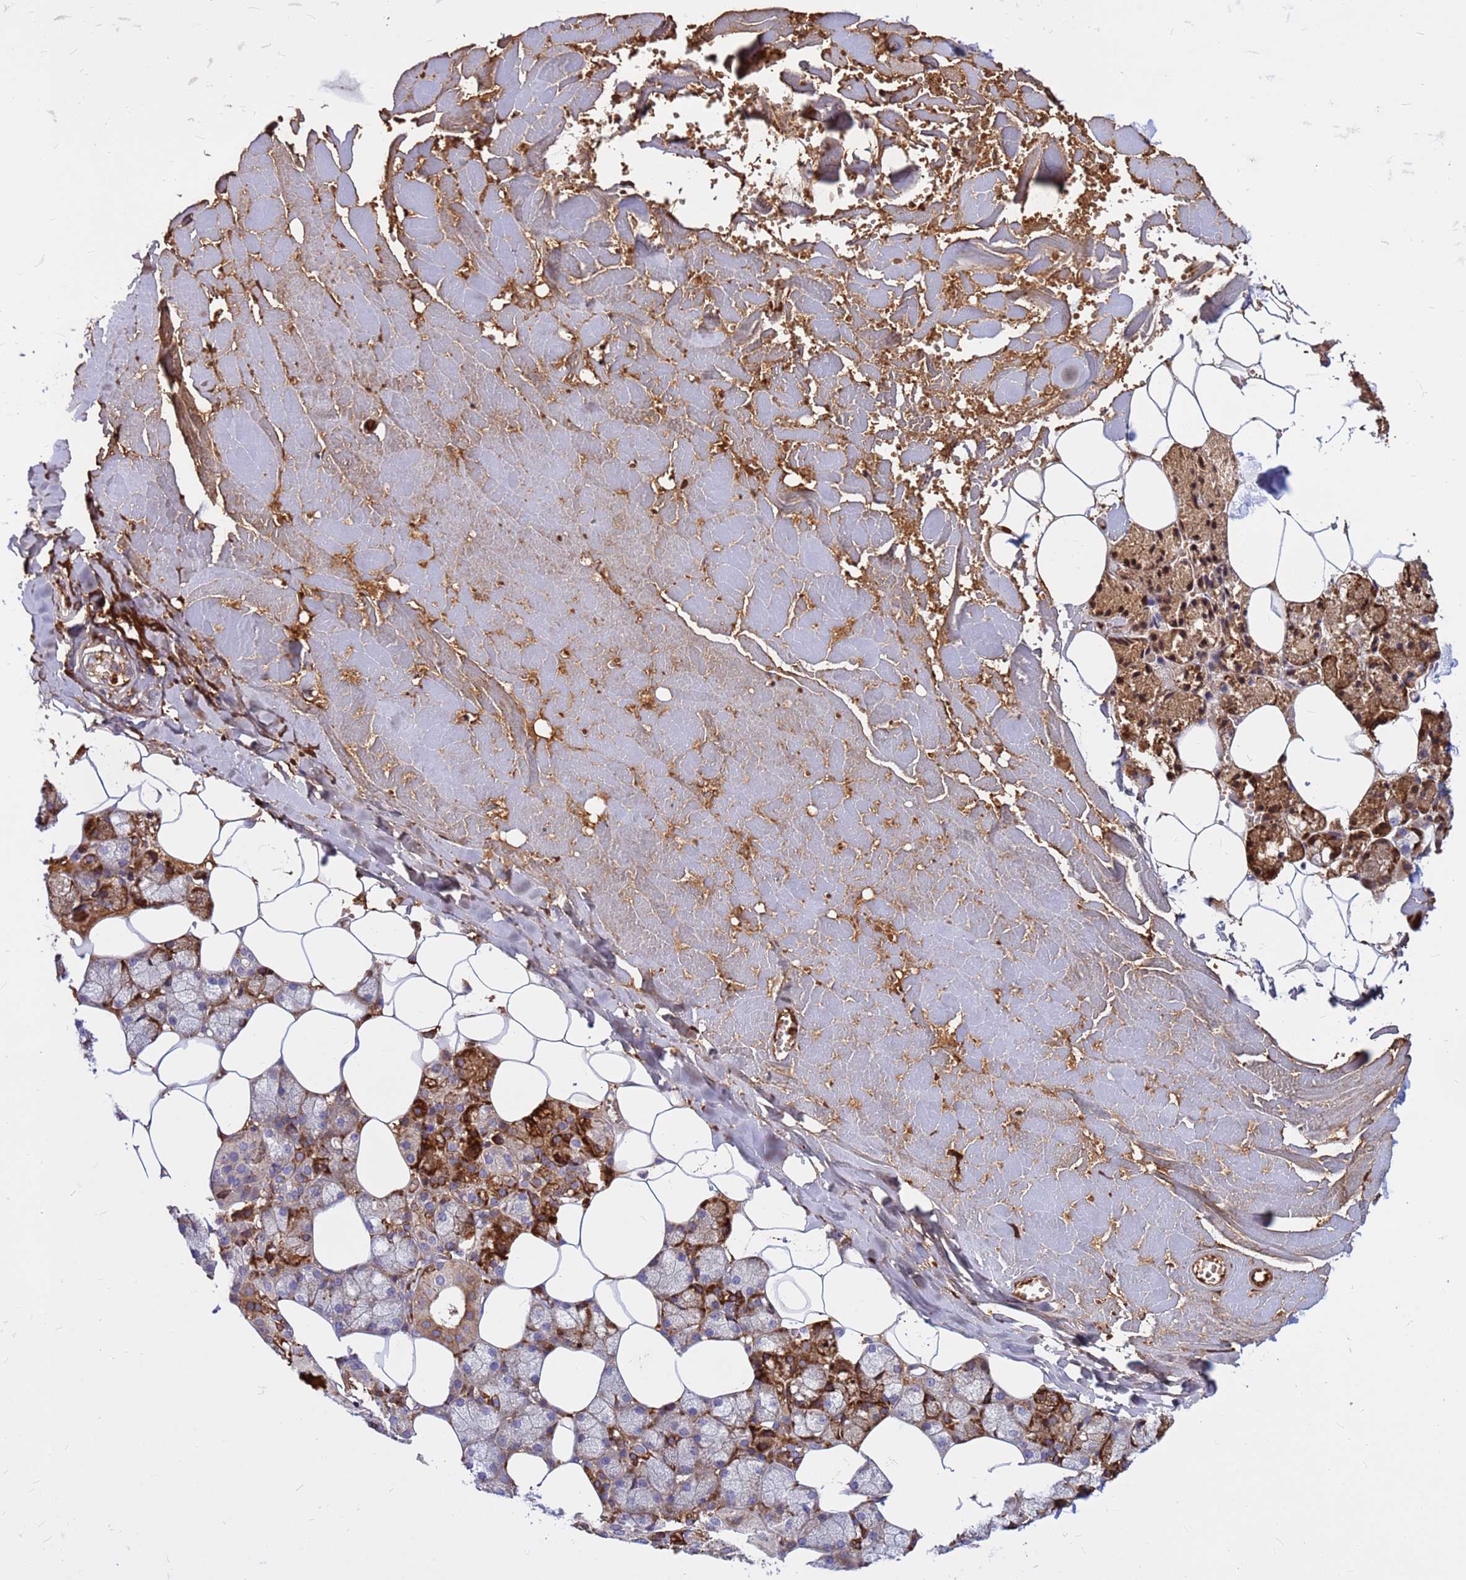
{"staining": {"intensity": "moderate", "quantity": "25%-75%", "location": "cytoplasmic/membranous"}, "tissue": "salivary gland", "cell_type": "Glandular cells", "image_type": "normal", "snomed": [{"axis": "morphology", "description": "Normal tissue, NOS"}, {"axis": "topography", "description": "Salivary gland"}], "caption": "IHC micrograph of normal salivary gland: salivary gland stained using immunohistochemistry exhibits medium levels of moderate protein expression localized specifically in the cytoplasmic/membranous of glandular cells, appearing as a cytoplasmic/membranous brown color.", "gene": "ZNF669", "patient": {"sex": "male", "age": 62}}